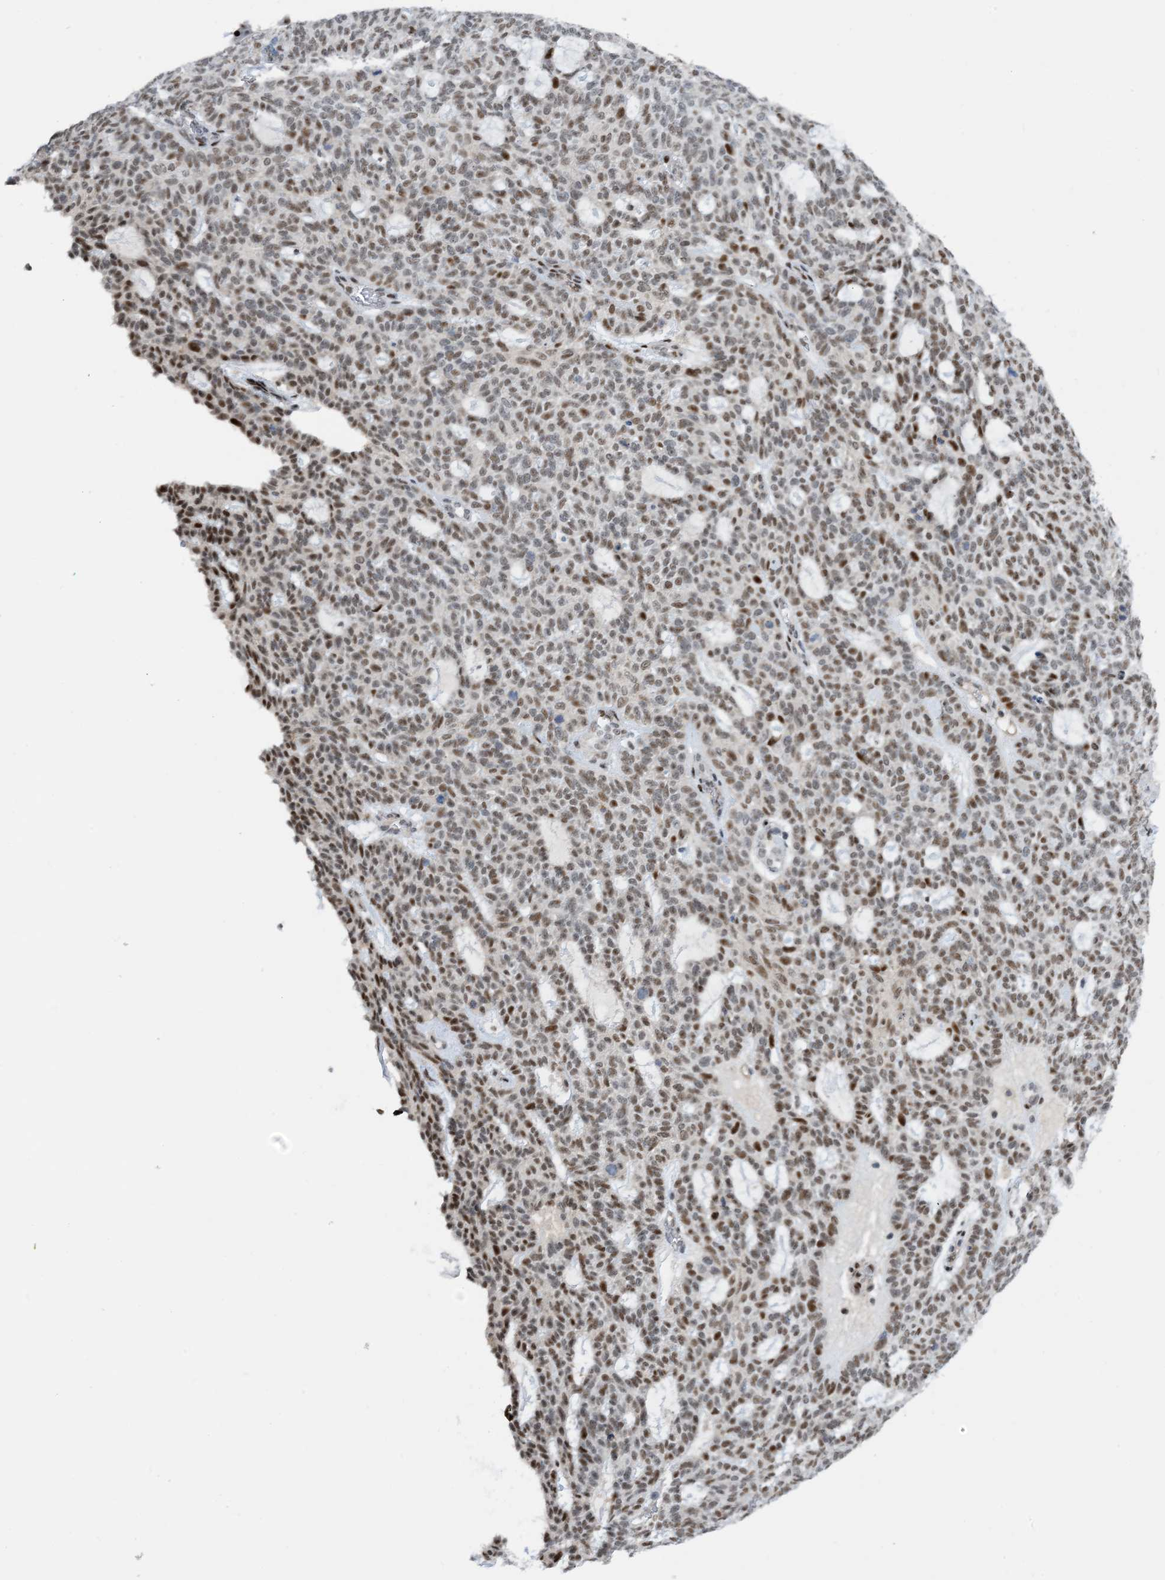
{"staining": {"intensity": "moderate", "quantity": "25%-75%", "location": "nuclear"}, "tissue": "skin cancer", "cell_type": "Tumor cells", "image_type": "cancer", "snomed": [{"axis": "morphology", "description": "Squamous cell carcinoma, NOS"}, {"axis": "topography", "description": "Skin"}], "caption": "About 25%-75% of tumor cells in squamous cell carcinoma (skin) reveal moderate nuclear protein staining as visualized by brown immunohistochemical staining.", "gene": "HEMK1", "patient": {"sex": "female", "age": 90}}